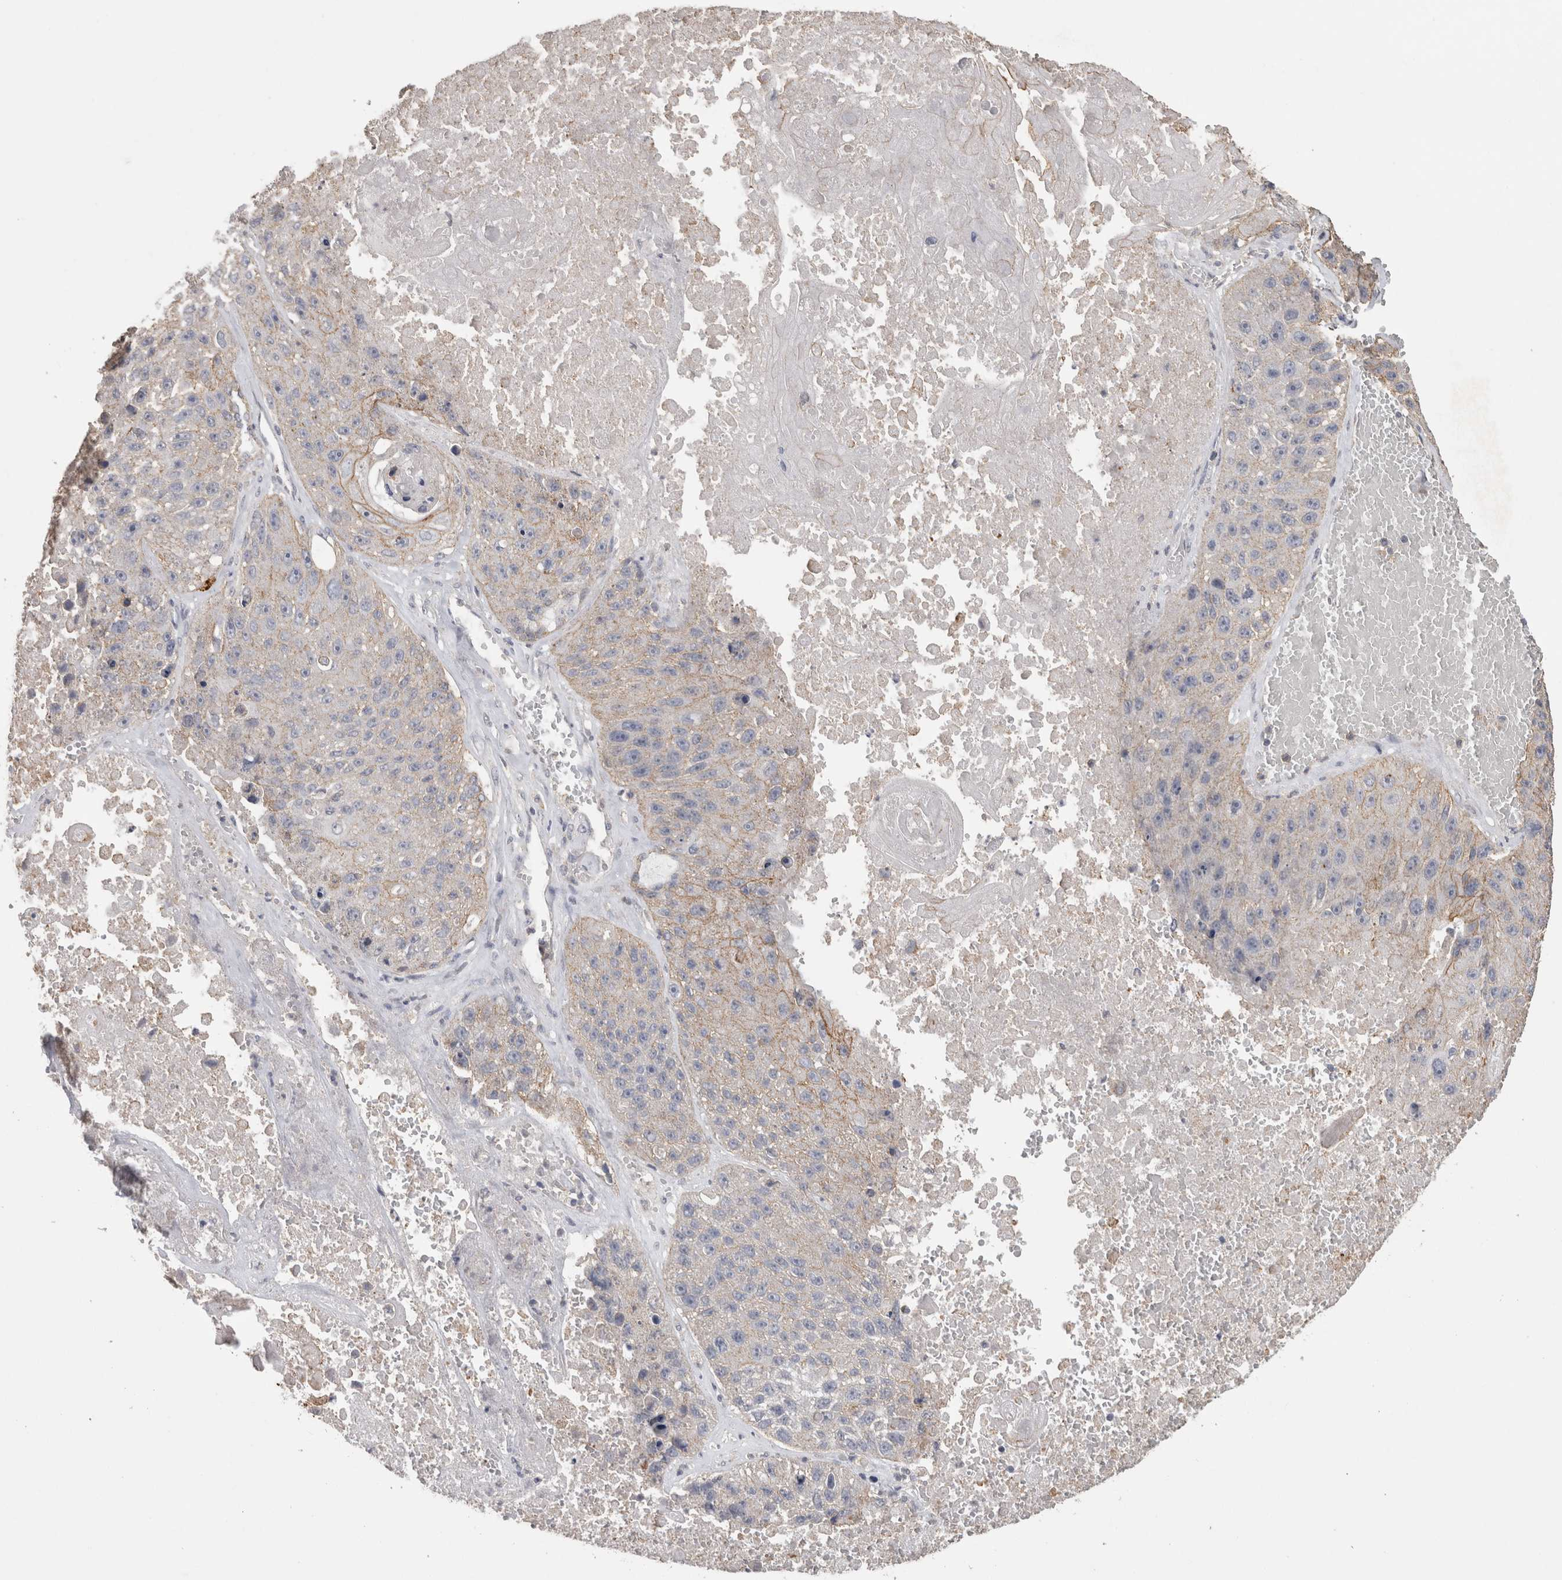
{"staining": {"intensity": "weak", "quantity": "<25%", "location": "cytoplasmic/membranous"}, "tissue": "lung cancer", "cell_type": "Tumor cells", "image_type": "cancer", "snomed": [{"axis": "morphology", "description": "Squamous cell carcinoma, NOS"}, {"axis": "topography", "description": "Lung"}], "caption": "Immunohistochemical staining of lung squamous cell carcinoma shows no significant positivity in tumor cells.", "gene": "CNTFR", "patient": {"sex": "male", "age": 61}}